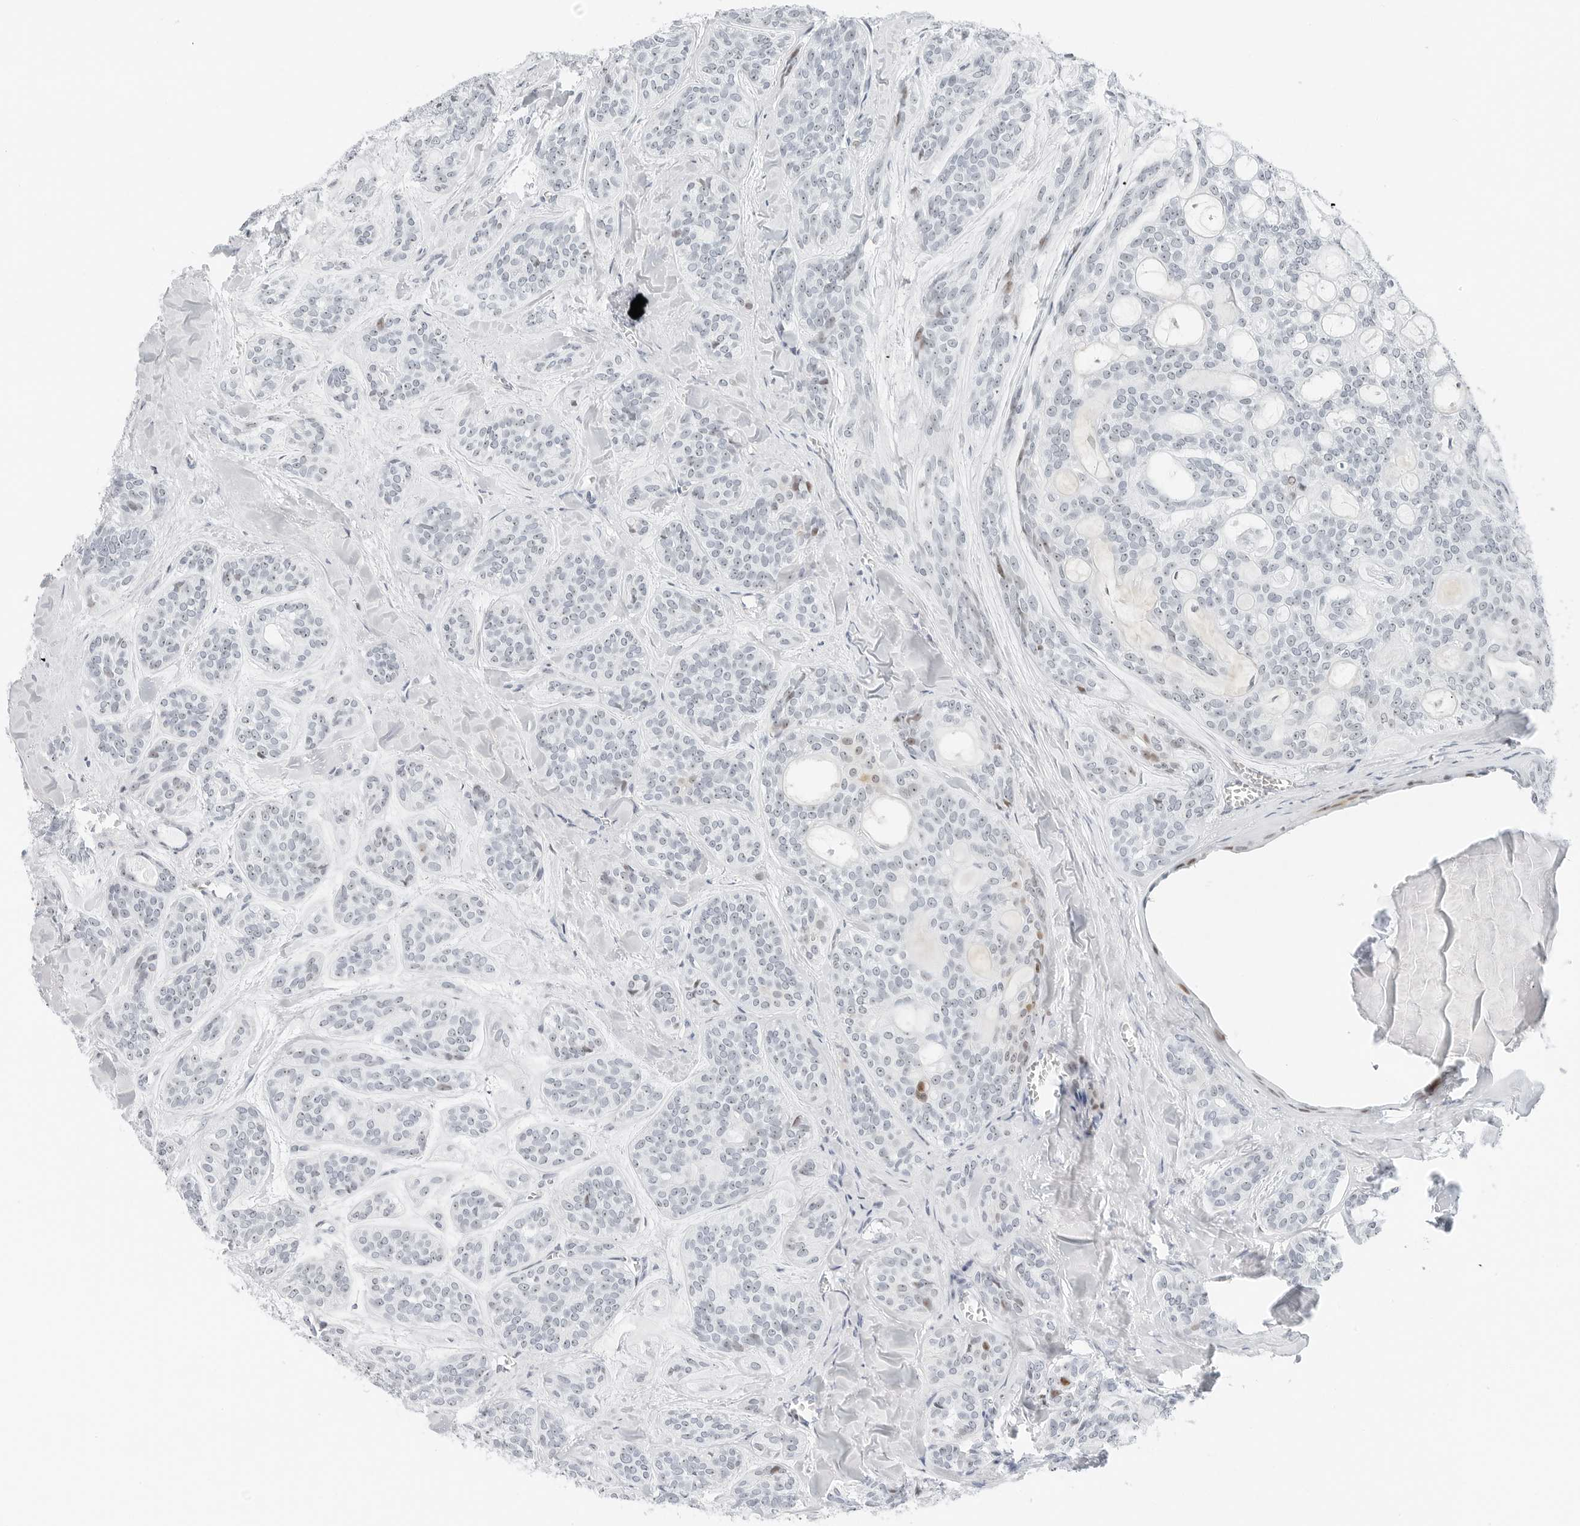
{"staining": {"intensity": "moderate", "quantity": "<25%", "location": "nuclear"}, "tissue": "head and neck cancer", "cell_type": "Tumor cells", "image_type": "cancer", "snomed": [{"axis": "morphology", "description": "Adenocarcinoma, NOS"}, {"axis": "topography", "description": "Head-Neck"}], "caption": "A micrograph of human head and neck adenocarcinoma stained for a protein exhibits moderate nuclear brown staining in tumor cells.", "gene": "NTMT2", "patient": {"sex": "male", "age": 66}}